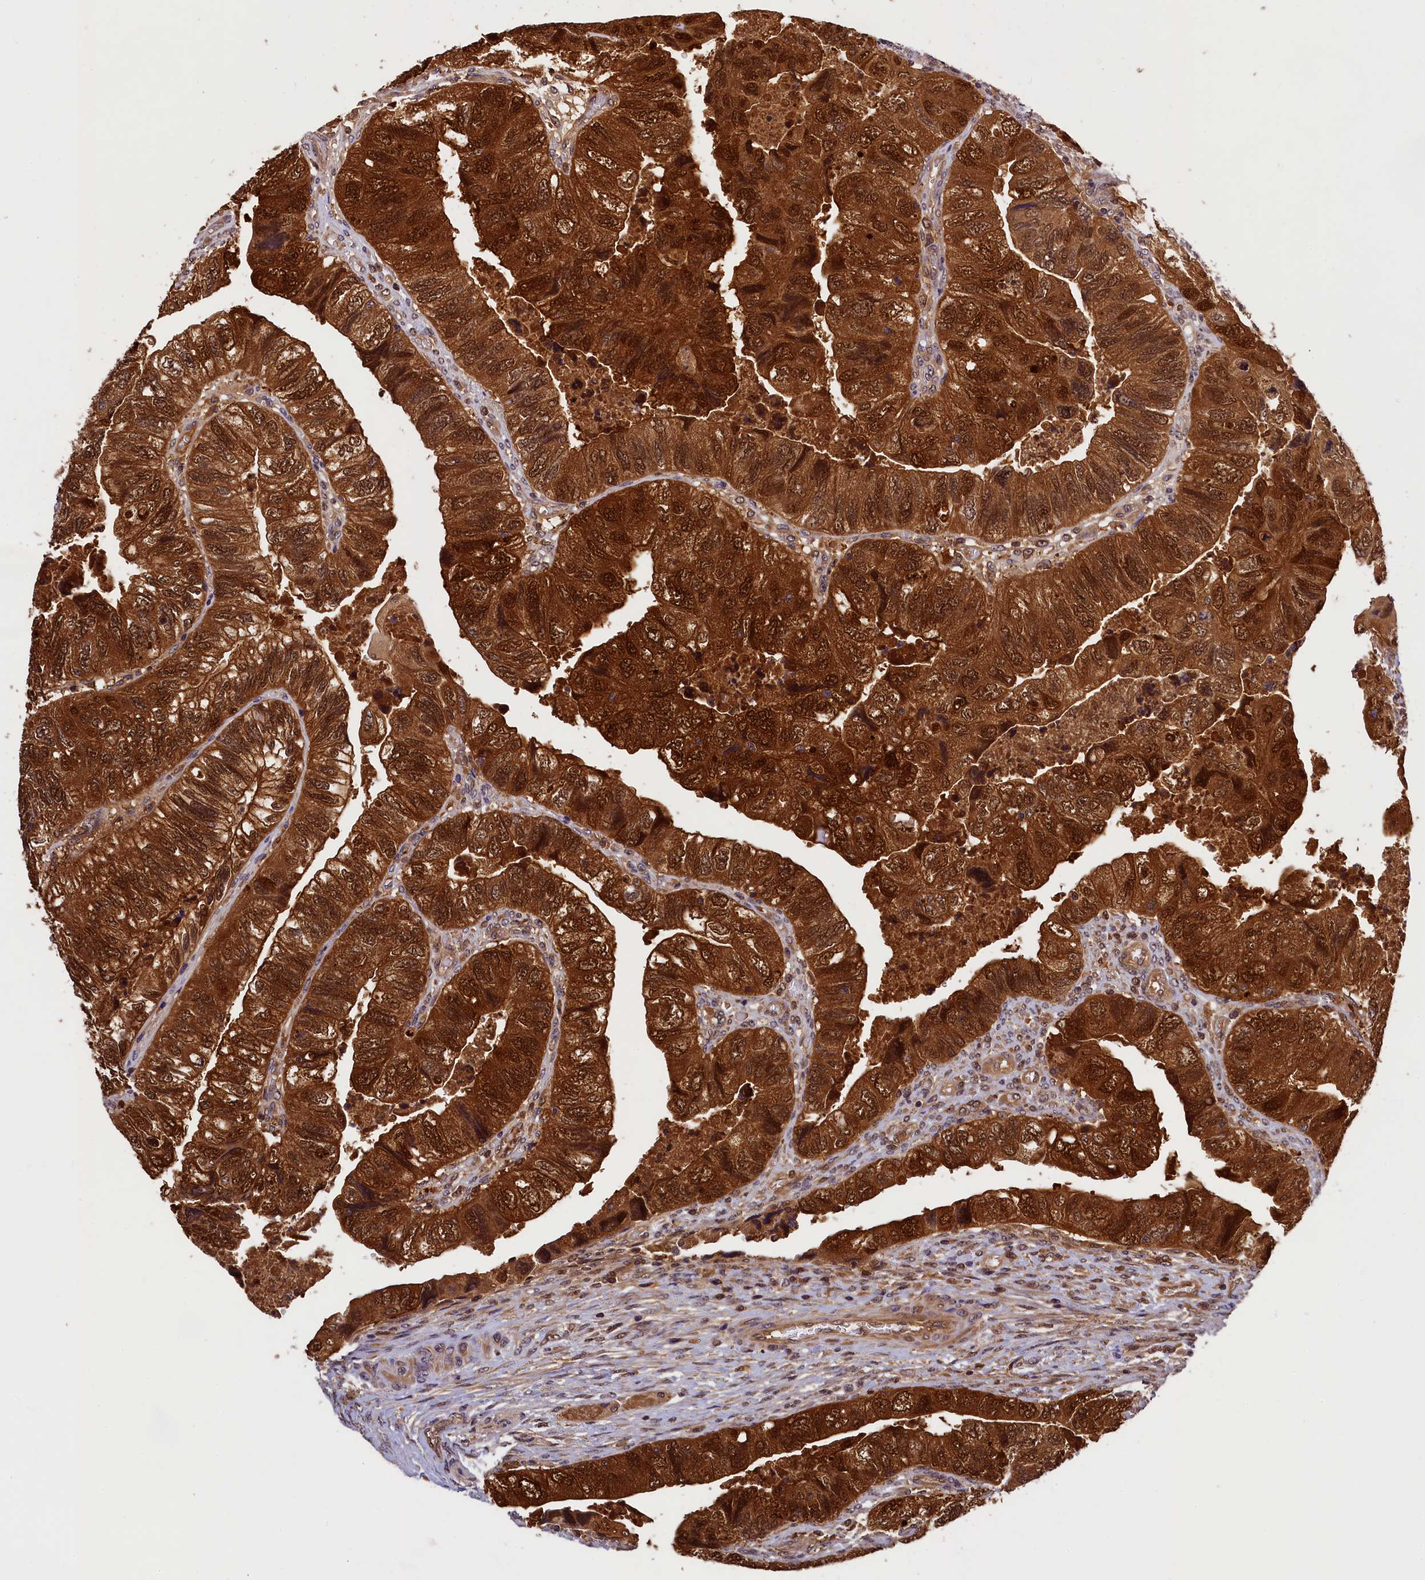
{"staining": {"intensity": "strong", "quantity": ">75%", "location": "cytoplasmic/membranous,nuclear"}, "tissue": "colorectal cancer", "cell_type": "Tumor cells", "image_type": "cancer", "snomed": [{"axis": "morphology", "description": "Adenocarcinoma, NOS"}, {"axis": "topography", "description": "Rectum"}], "caption": "Adenocarcinoma (colorectal) stained with DAB immunohistochemistry demonstrates high levels of strong cytoplasmic/membranous and nuclear expression in about >75% of tumor cells. The staining is performed using DAB brown chromogen to label protein expression. The nuclei are counter-stained blue using hematoxylin.", "gene": "EIF6", "patient": {"sex": "male", "age": 63}}